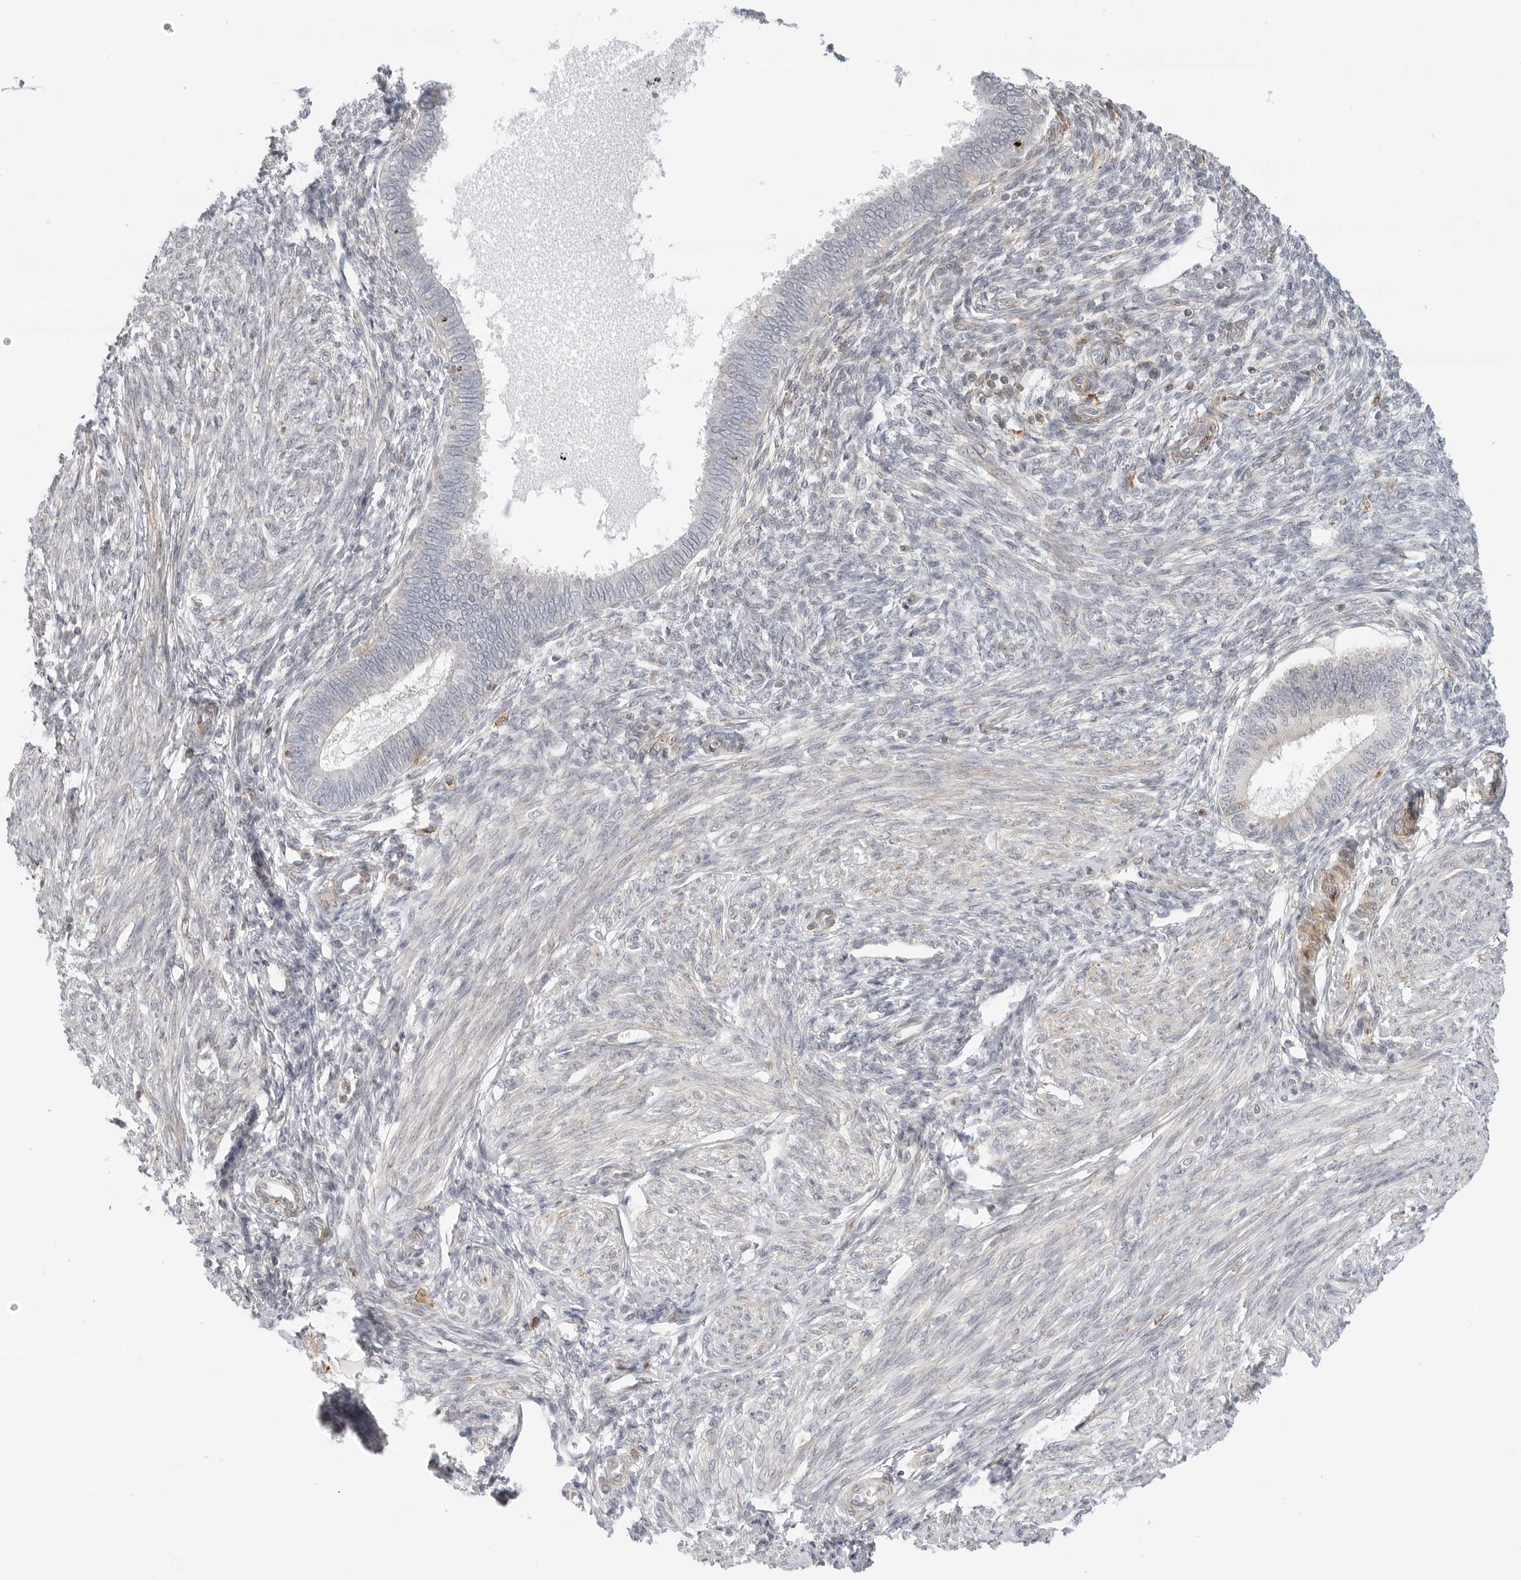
{"staining": {"intensity": "weak", "quantity": "<25%", "location": "cytoplasmic/membranous"}, "tissue": "endometrium", "cell_type": "Cells in endometrial stroma", "image_type": "normal", "snomed": [{"axis": "morphology", "description": "Normal tissue, NOS"}, {"axis": "topography", "description": "Endometrium"}], "caption": "IHC of benign human endometrium demonstrates no staining in cells in endometrial stroma.", "gene": "C1QTNF1", "patient": {"sex": "female", "age": 46}}